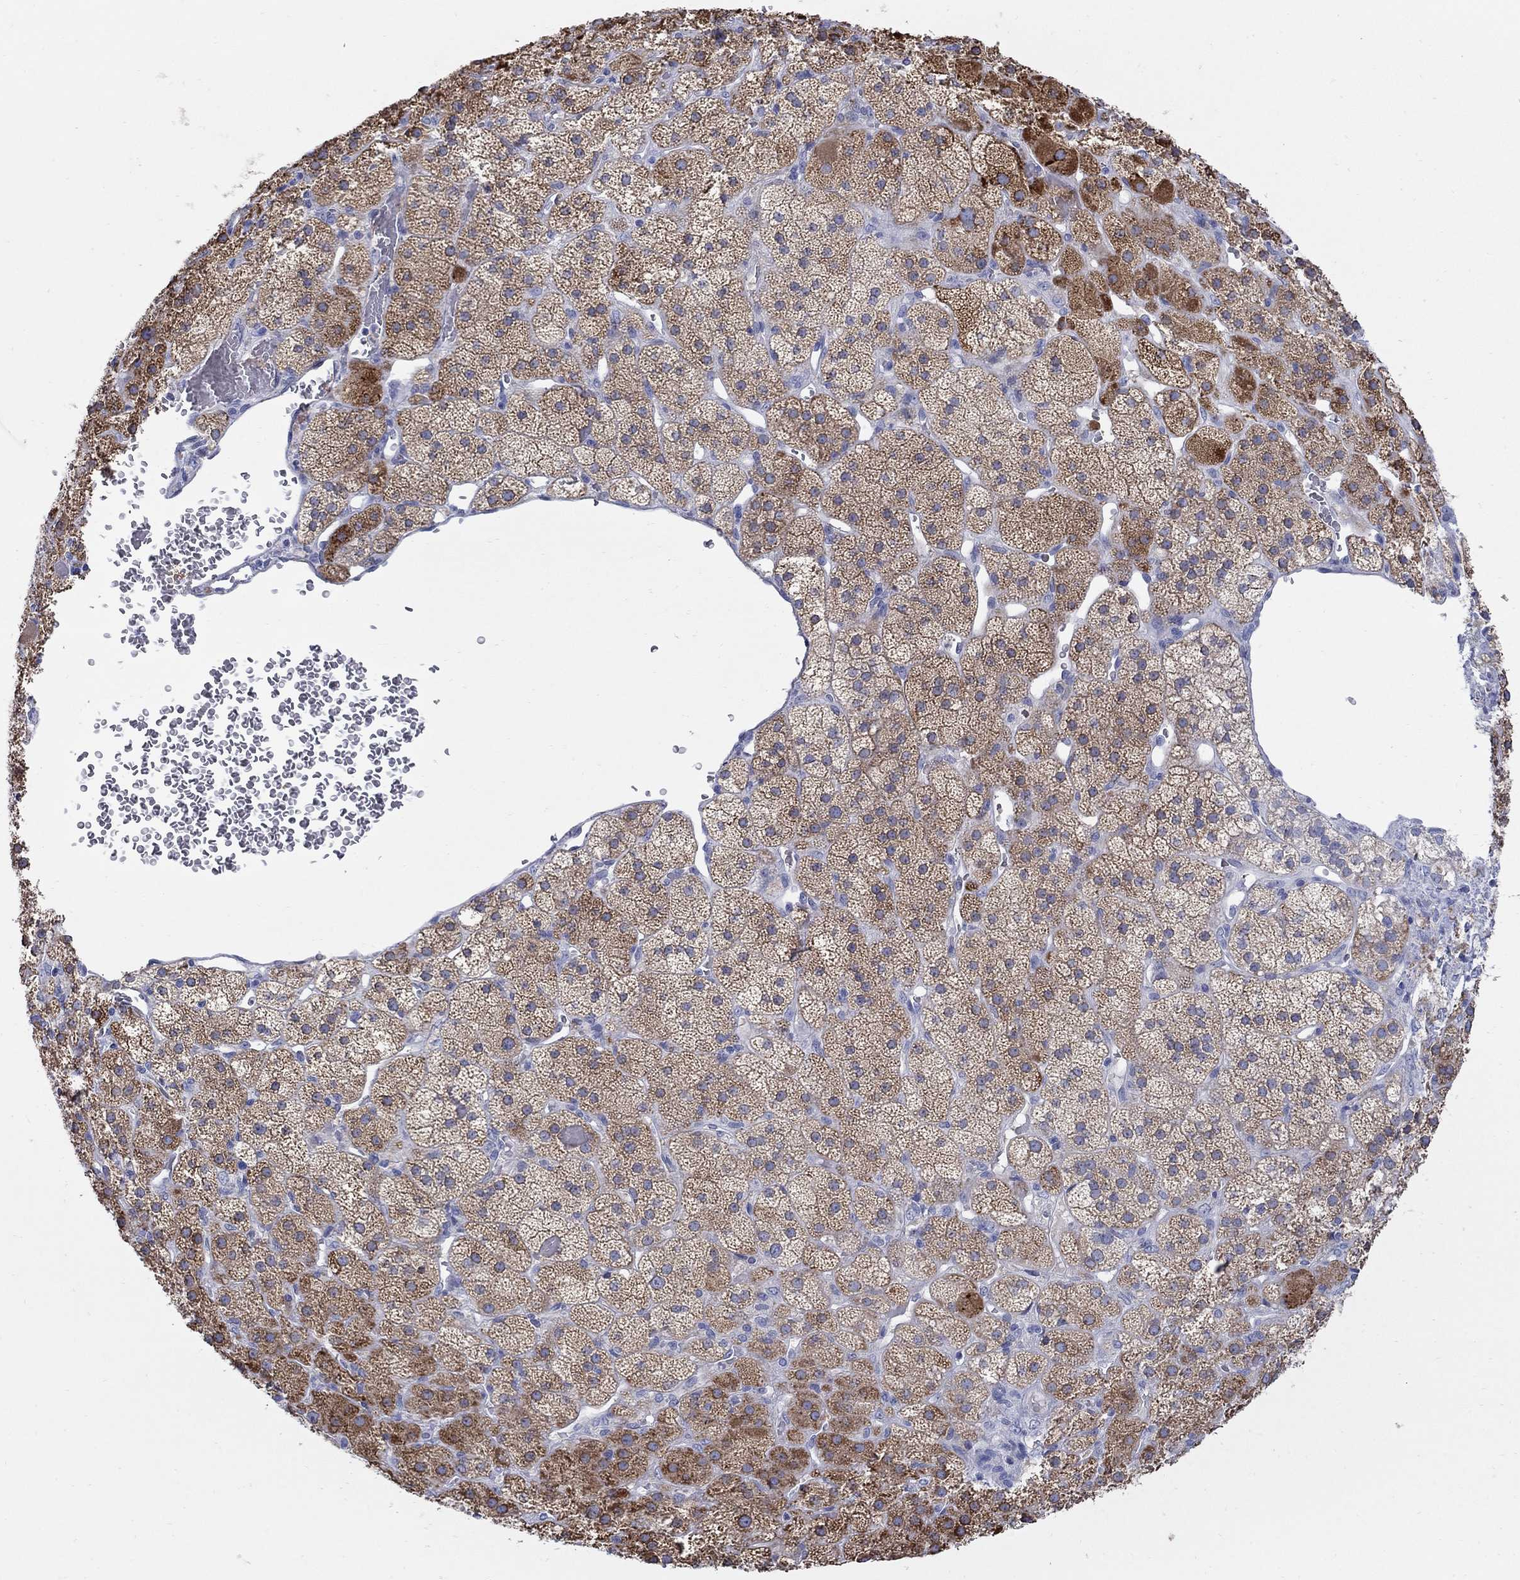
{"staining": {"intensity": "strong", "quantity": "25%-75%", "location": "cytoplasmic/membranous"}, "tissue": "adrenal gland", "cell_type": "Glandular cells", "image_type": "normal", "snomed": [{"axis": "morphology", "description": "Normal tissue, NOS"}, {"axis": "topography", "description": "Adrenal gland"}], "caption": "Adrenal gland stained for a protein displays strong cytoplasmic/membranous positivity in glandular cells. (Stains: DAB (3,3'-diaminobenzidine) in brown, nuclei in blue, Microscopy: brightfield microscopy at high magnification).", "gene": "REEP2", "patient": {"sex": "male", "age": 57}}